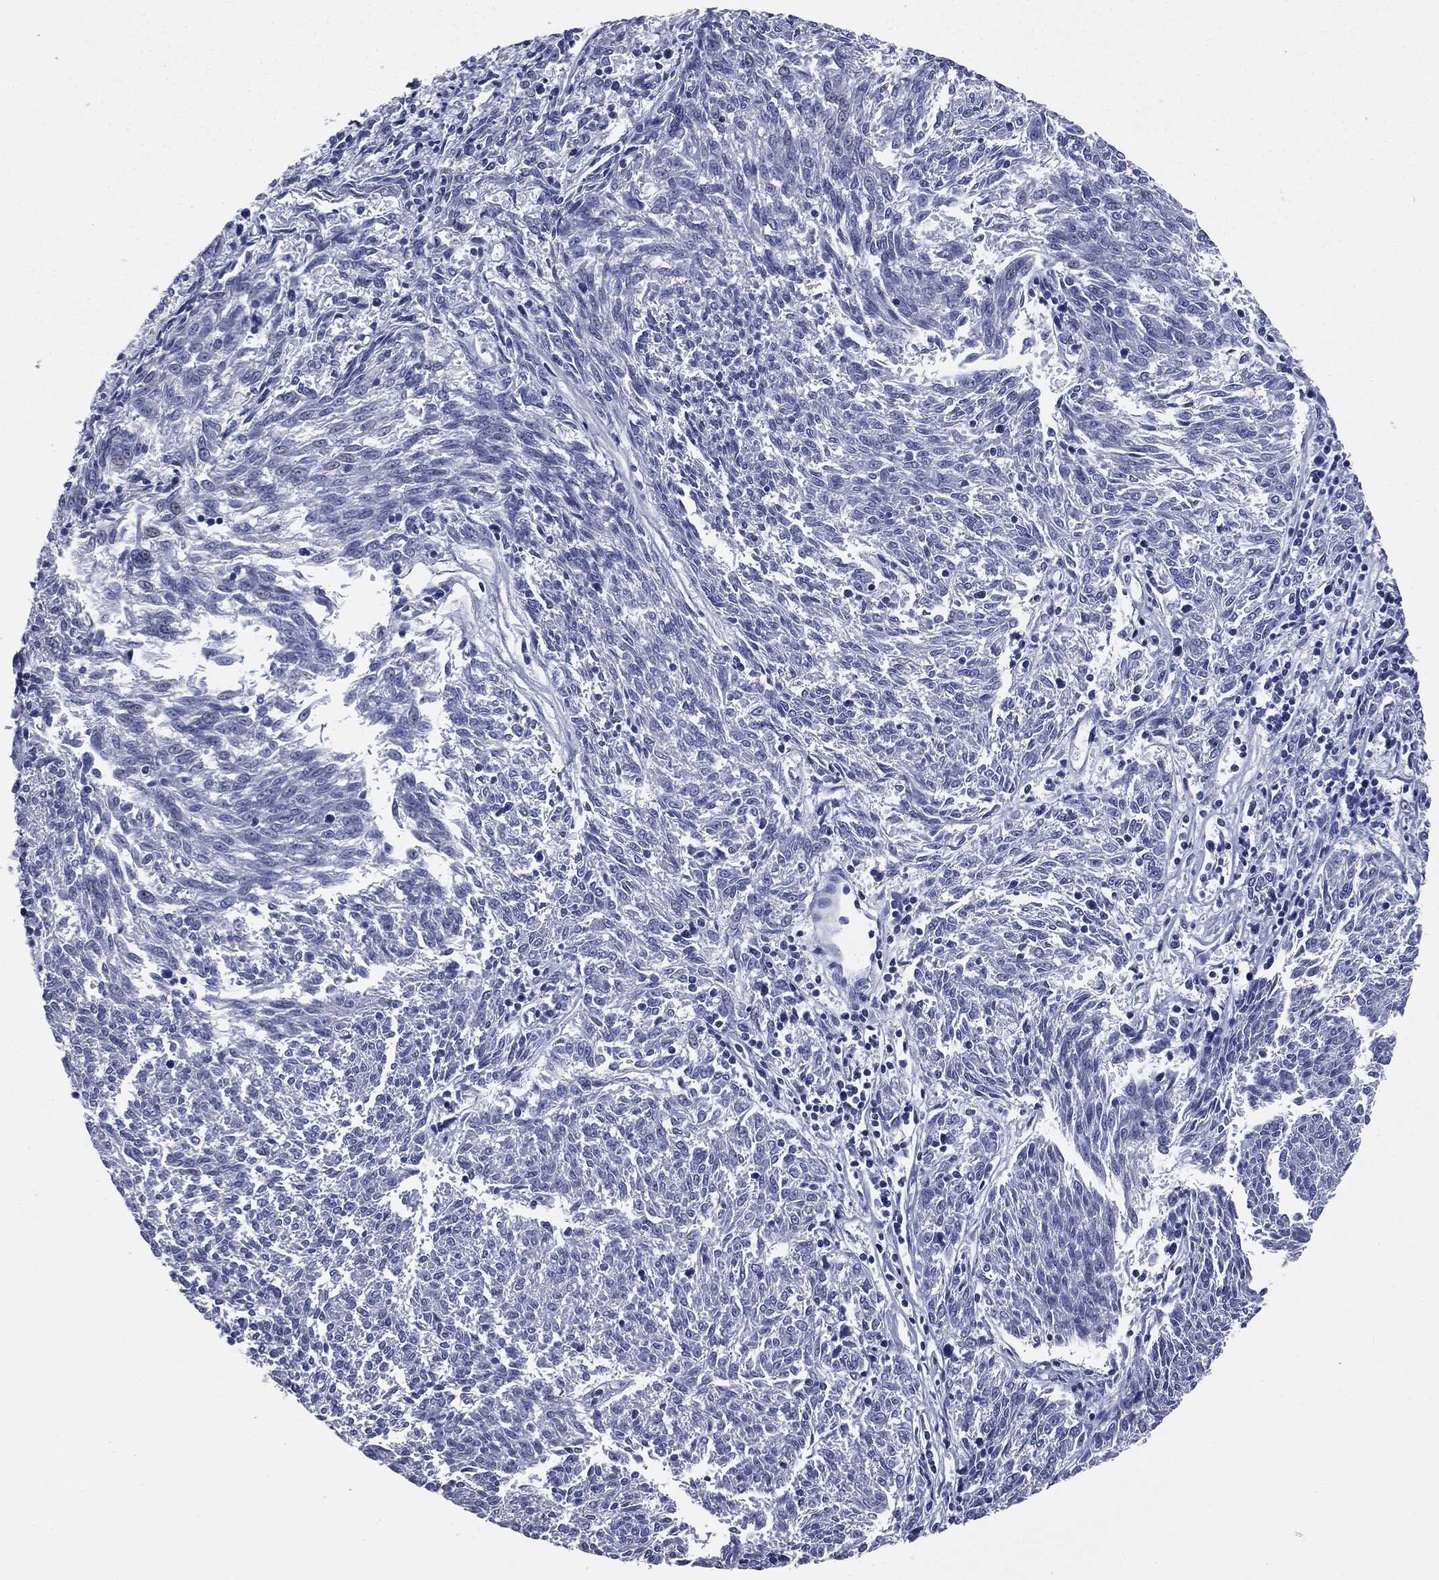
{"staining": {"intensity": "negative", "quantity": "none", "location": "none"}, "tissue": "melanoma", "cell_type": "Tumor cells", "image_type": "cancer", "snomed": [{"axis": "morphology", "description": "Malignant melanoma, NOS"}, {"axis": "topography", "description": "Skin"}], "caption": "The micrograph shows no staining of tumor cells in malignant melanoma.", "gene": "ATP2A1", "patient": {"sex": "female", "age": 72}}